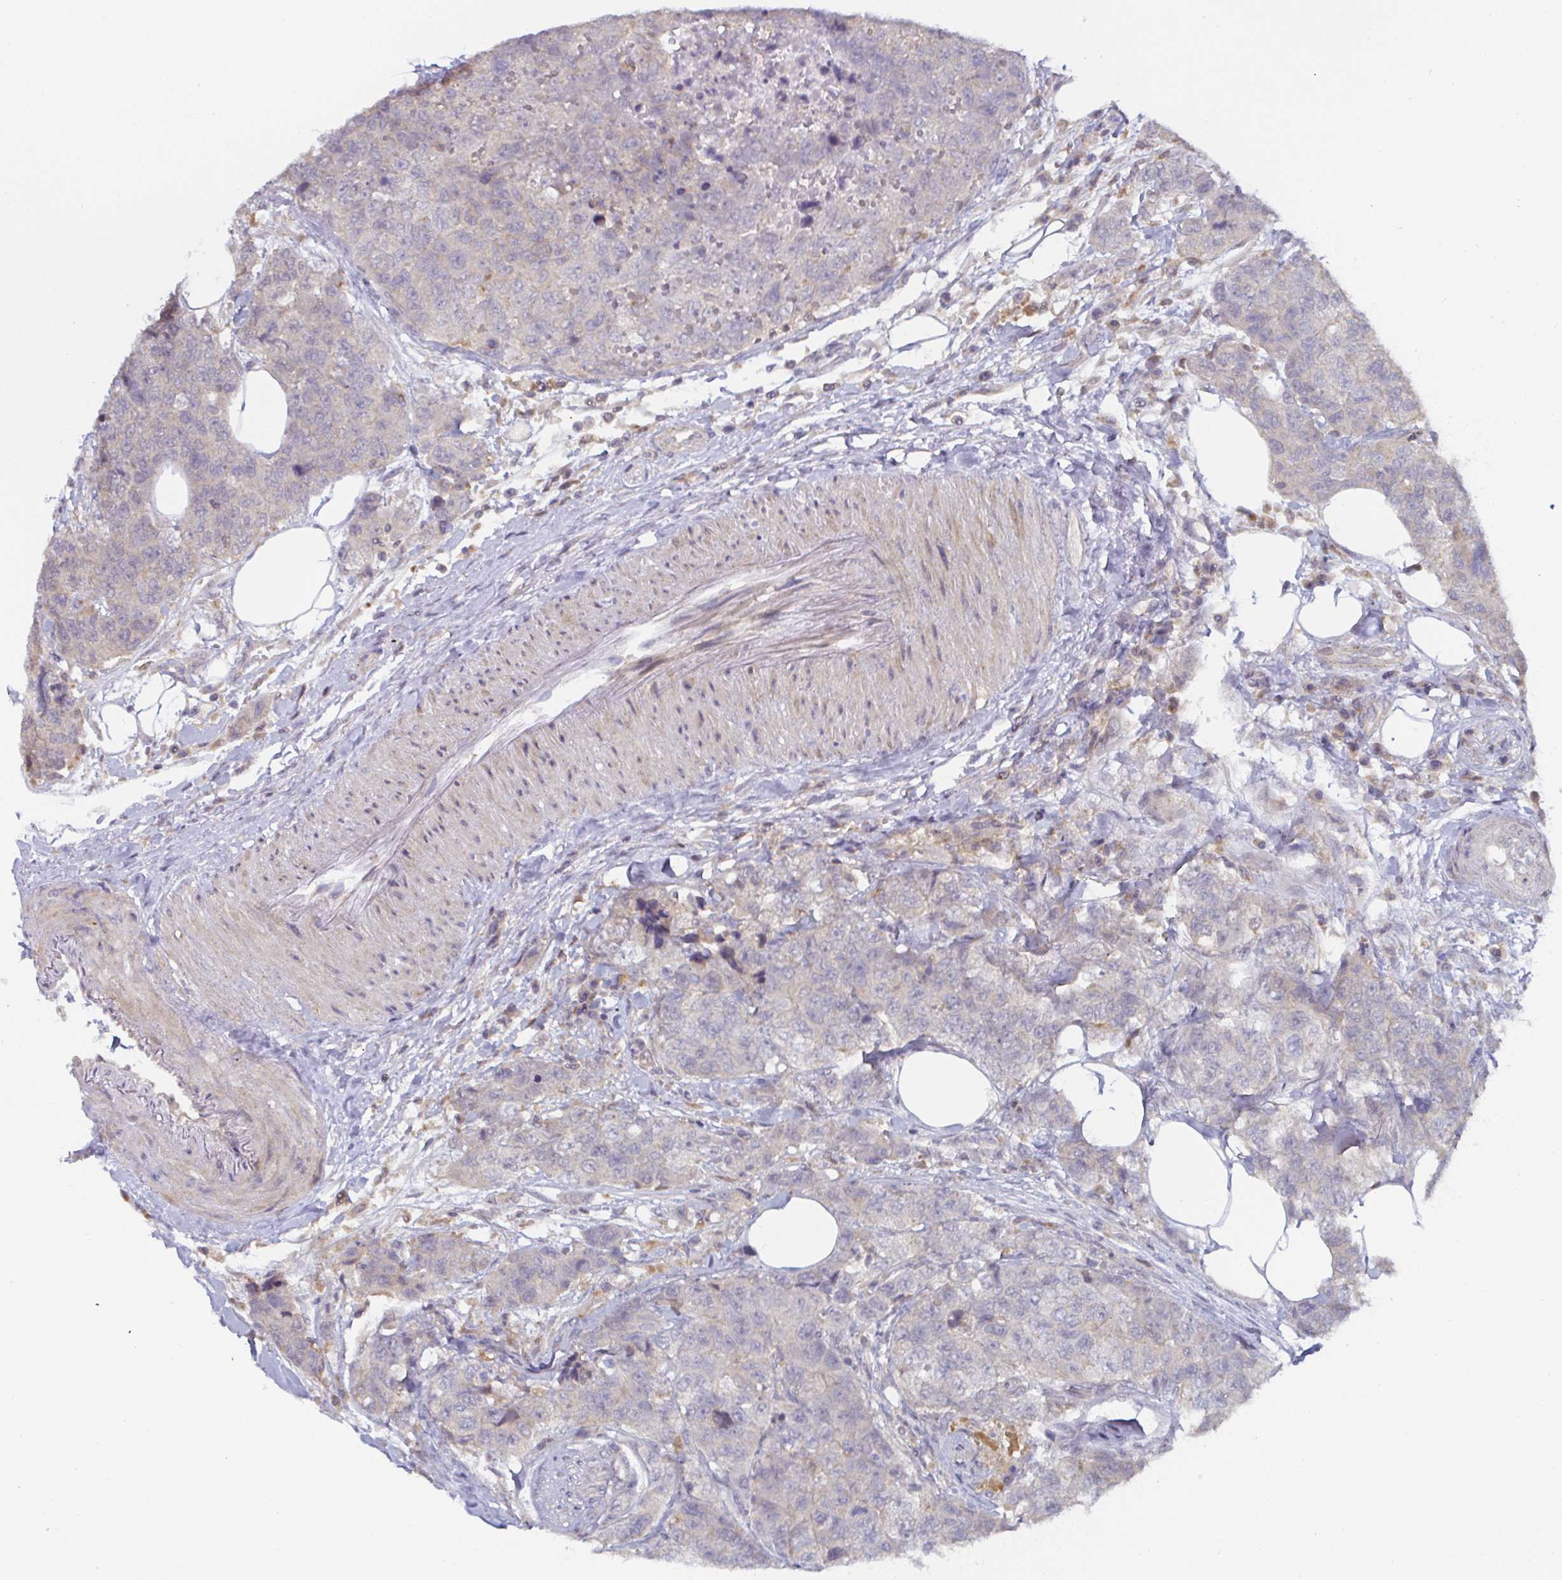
{"staining": {"intensity": "negative", "quantity": "none", "location": "none"}, "tissue": "urothelial cancer", "cell_type": "Tumor cells", "image_type": "cancer", "snomed": [{"axis": "morphology", "description": "Urothelial carcinoma, High grade"}, {"axis": "topography", "description": "Urinary bladder"}], "caption": "The immunohistochemistry image has no significant staining in tumor cells of urothelial cancer tissue. (IHC, brightfield microscopy, high magnification).", "gene": "CDH18", "patient": {"sex": "female", "age": 78}}